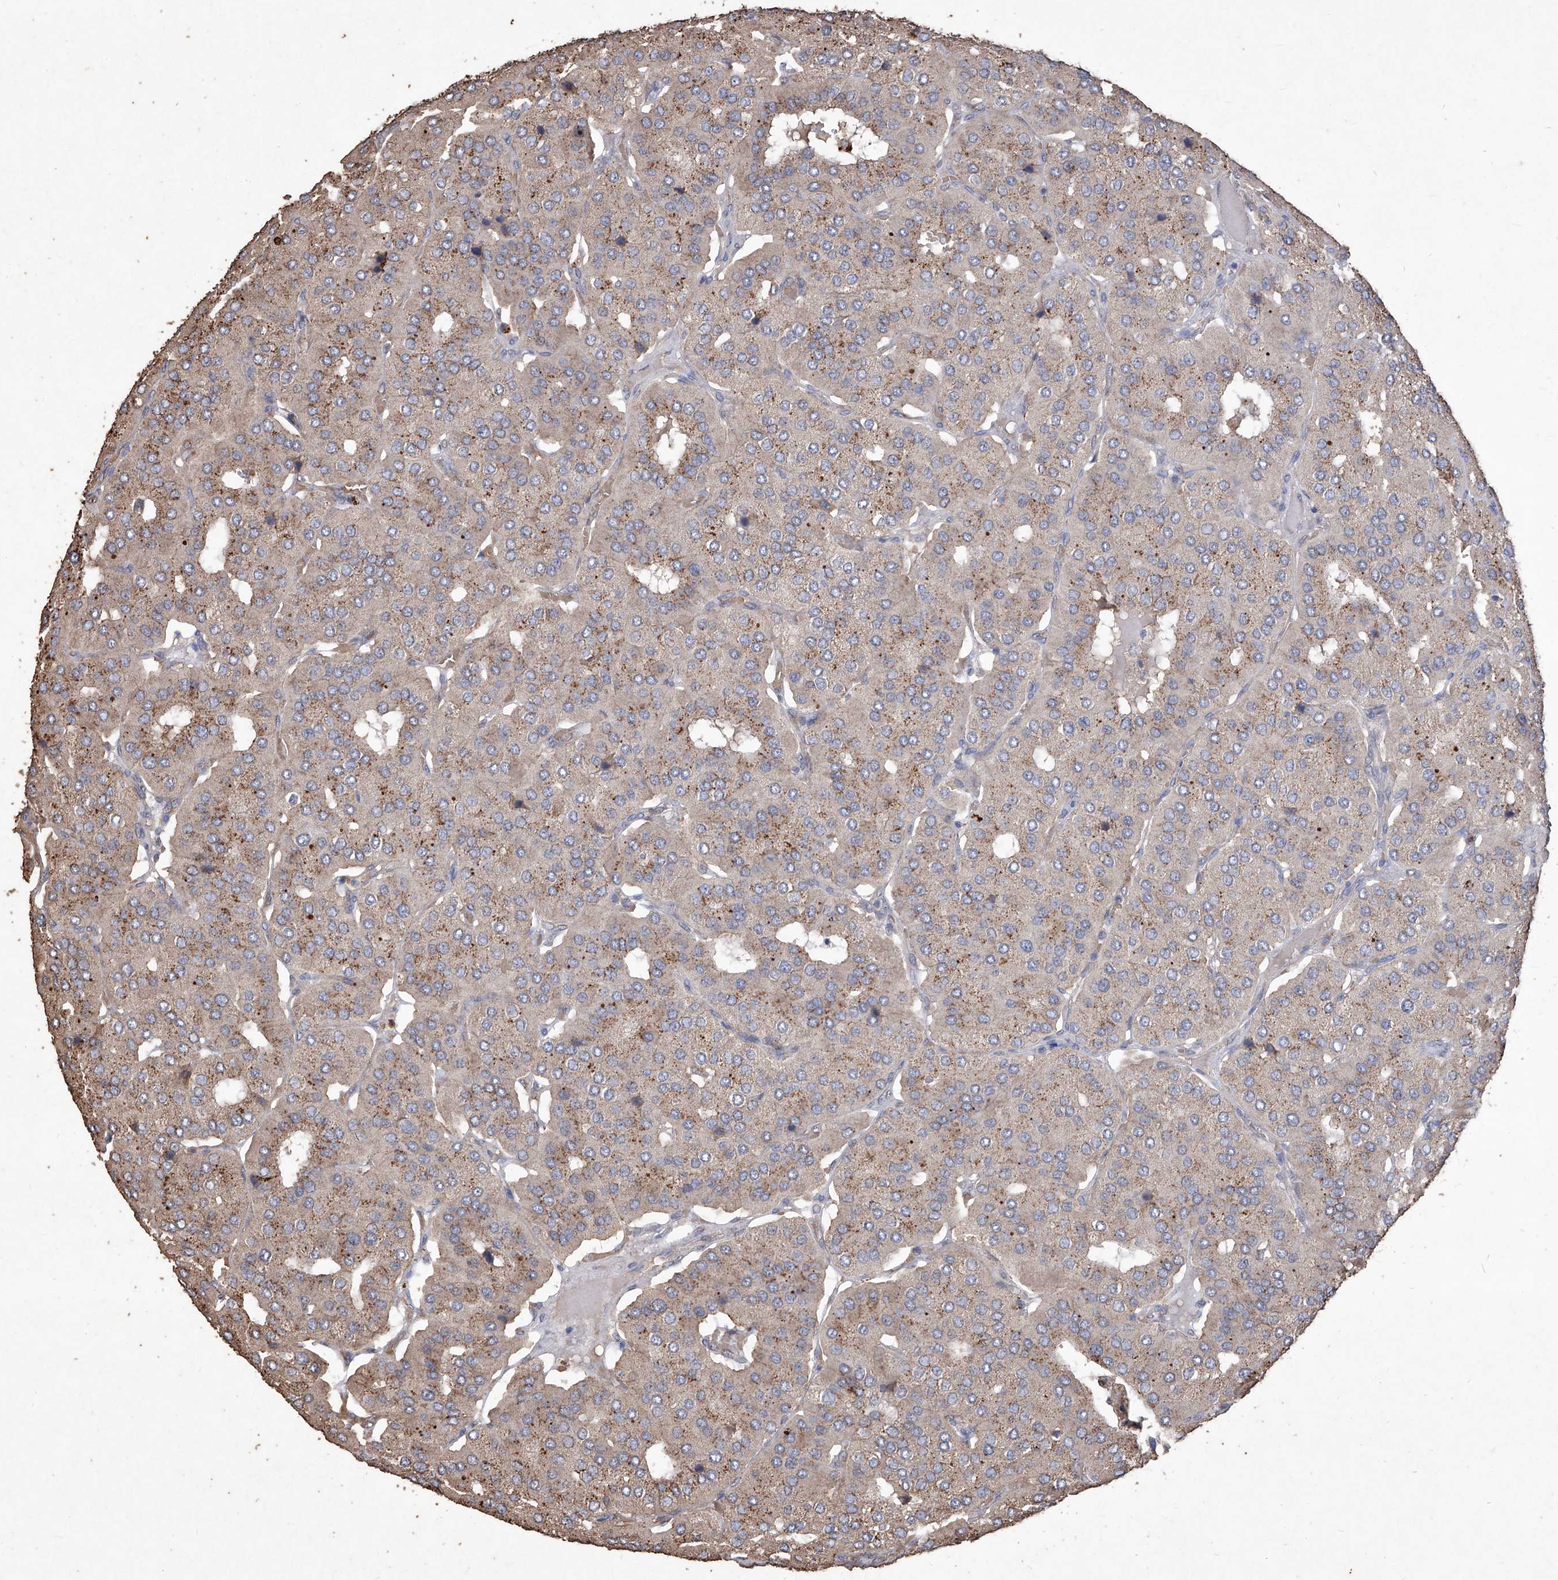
{"staining": {"intensity": "moderate", "quantity": "<25%", "location": "cytoplasmic/membranous"}, "tissue": "parathyroid gland", "cell_type": "Glandular cells", "image_type": "normal", "snomed": [{"axis": "morphology", "description": "Normal tissue, NOS"}, {"axis": "morphology", "description": "Adenoma, NOS"}, {"axis": "topography", "description": "Parathyroid gland"}], "caption": "Immunohistochemistry (IHC) (DAB (3,3'-diaminobenzidine)) staining of unremarkable human parathyroid gland demonstrates moderate cytoplasmic/membranous protein expression in about <25% of glandular cells.", "gene": "EML1", "patient": {"sex": "female", "age": 86}}